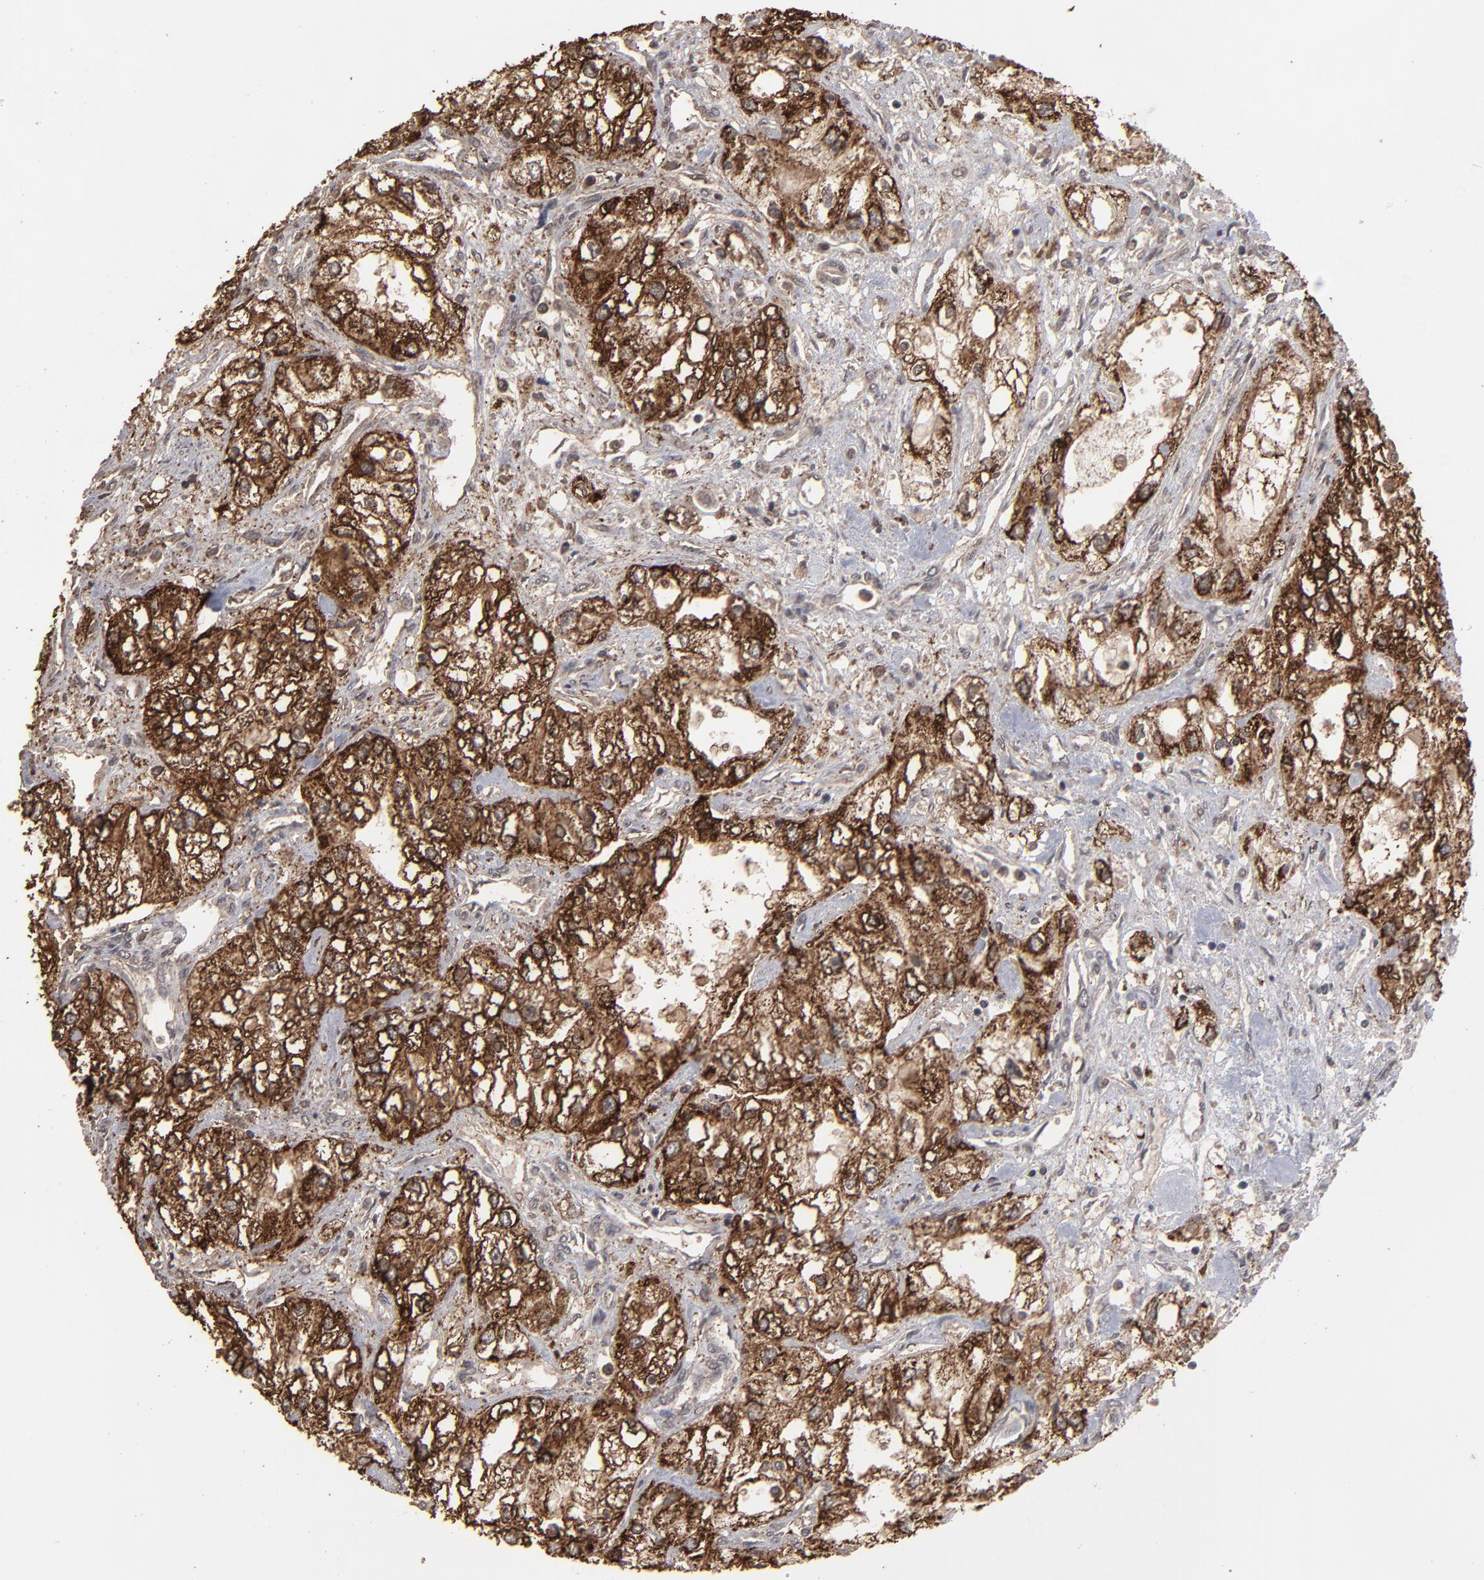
{"staining": {"intensity": "strong", "quantity": ">75%", "location": "cytoplasmic/membranous"}, "tissue": "renal cancer", "cell_type": "Tumor cells", "image_type": "cancer", "snomed": [{"axis": "morphology", "description": "Adenocarcinoma, NOS"}, {"axis": "topography", "description": "Kidney"}], "caption": "Strong cytoplasmic/membranous positivity for a protein is identified in approximately >75% of tumor cells of adenocarcinoma (renal) using immunohistochemistry (IHC).", "gene": "SLC22A17", "patient": {"sex": "male", "age": 57}}